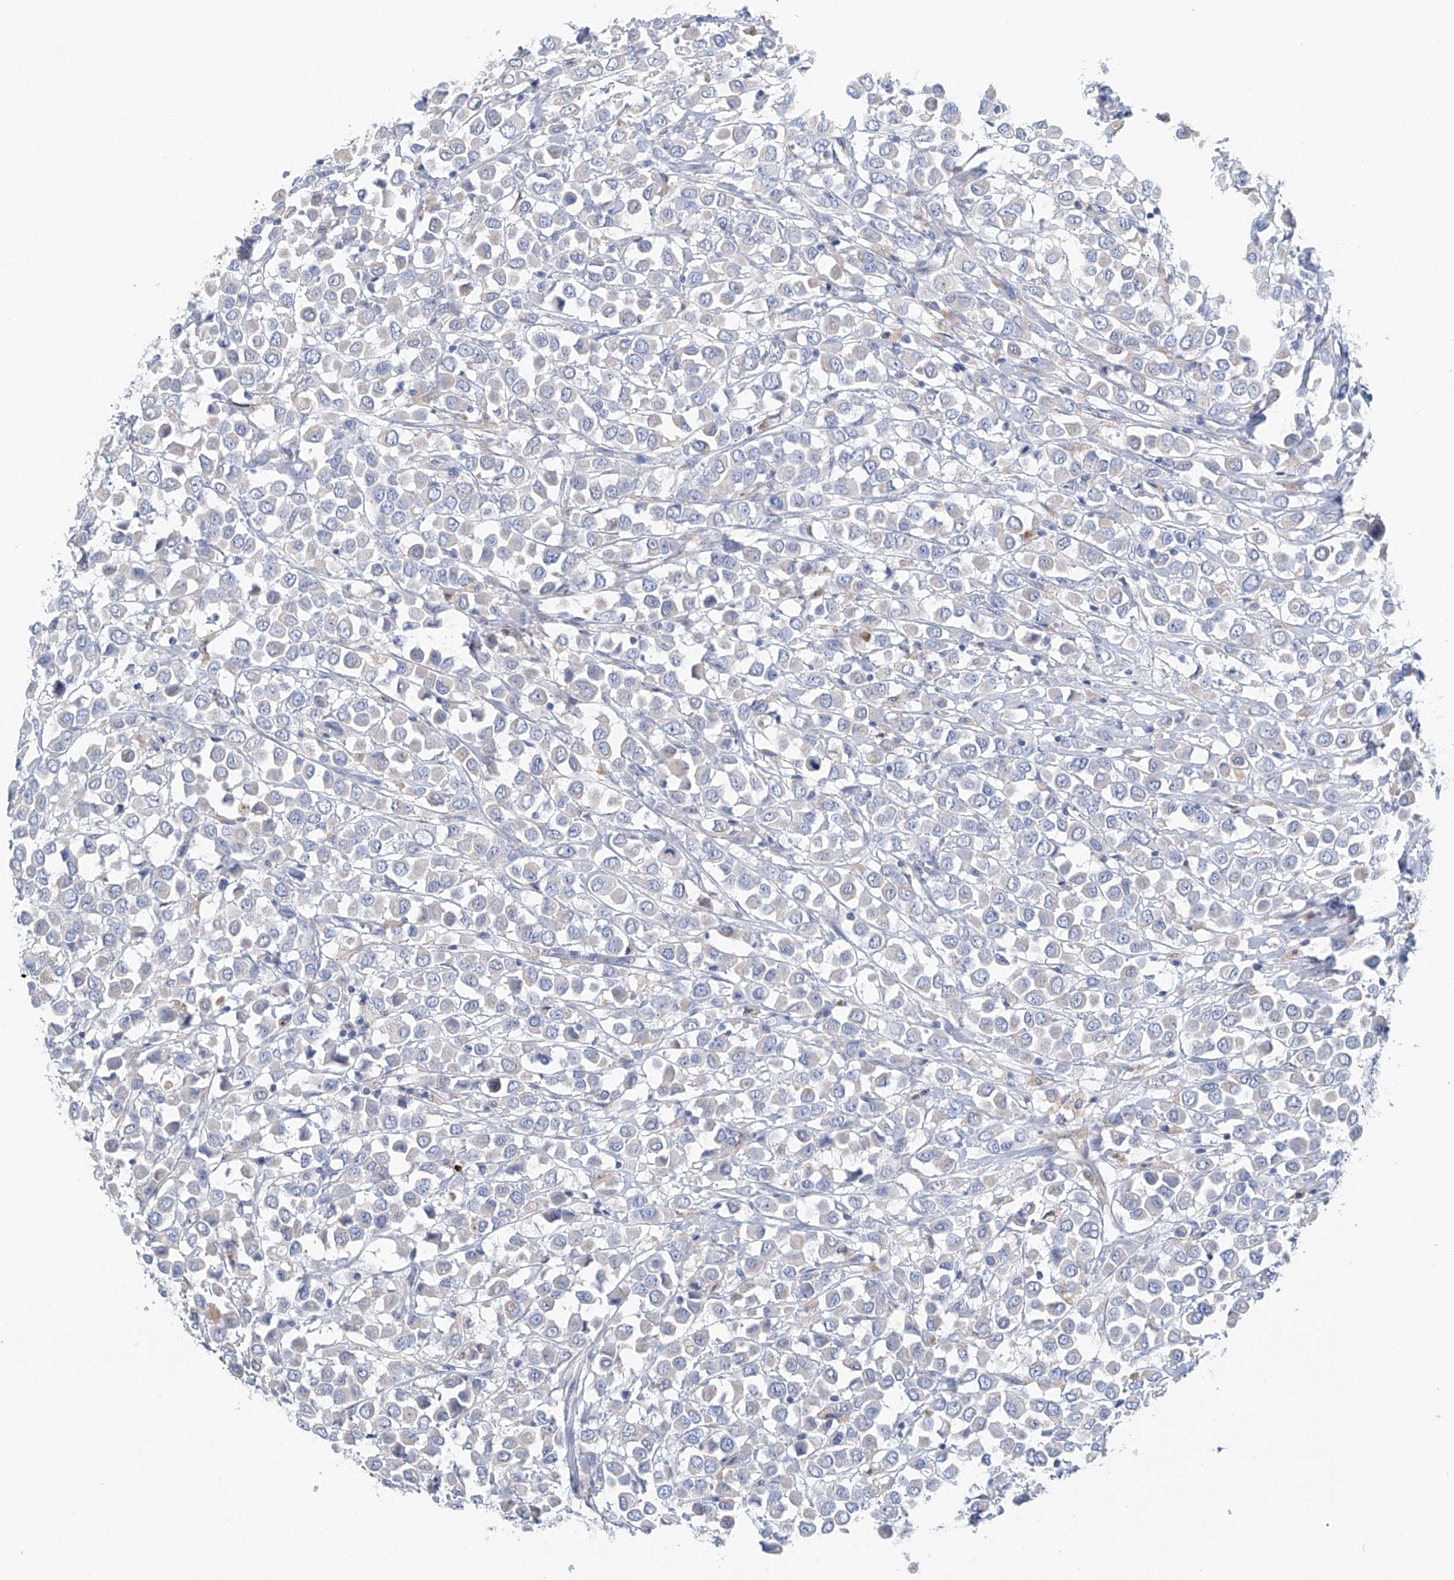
{"staining": {"intensity": "negative", "quantity": "none", "location": "none"}, "tissue": "breast cancer", "cell_type": "Tumor cells", "image_type": "cancer", "snomed": [{"axis": "morphology", "description": "Duct carcinoma"}, {"axis": "topography", "description": "Breast"}], "caption": "This is an immunohistochemistry (IHC) histopathology image of human infiltrating ductal carcinoma (breast). There is no positivity in tumor cells.", "gene": "CEP85L", "patient": {"sex": "female", "age": 61}}